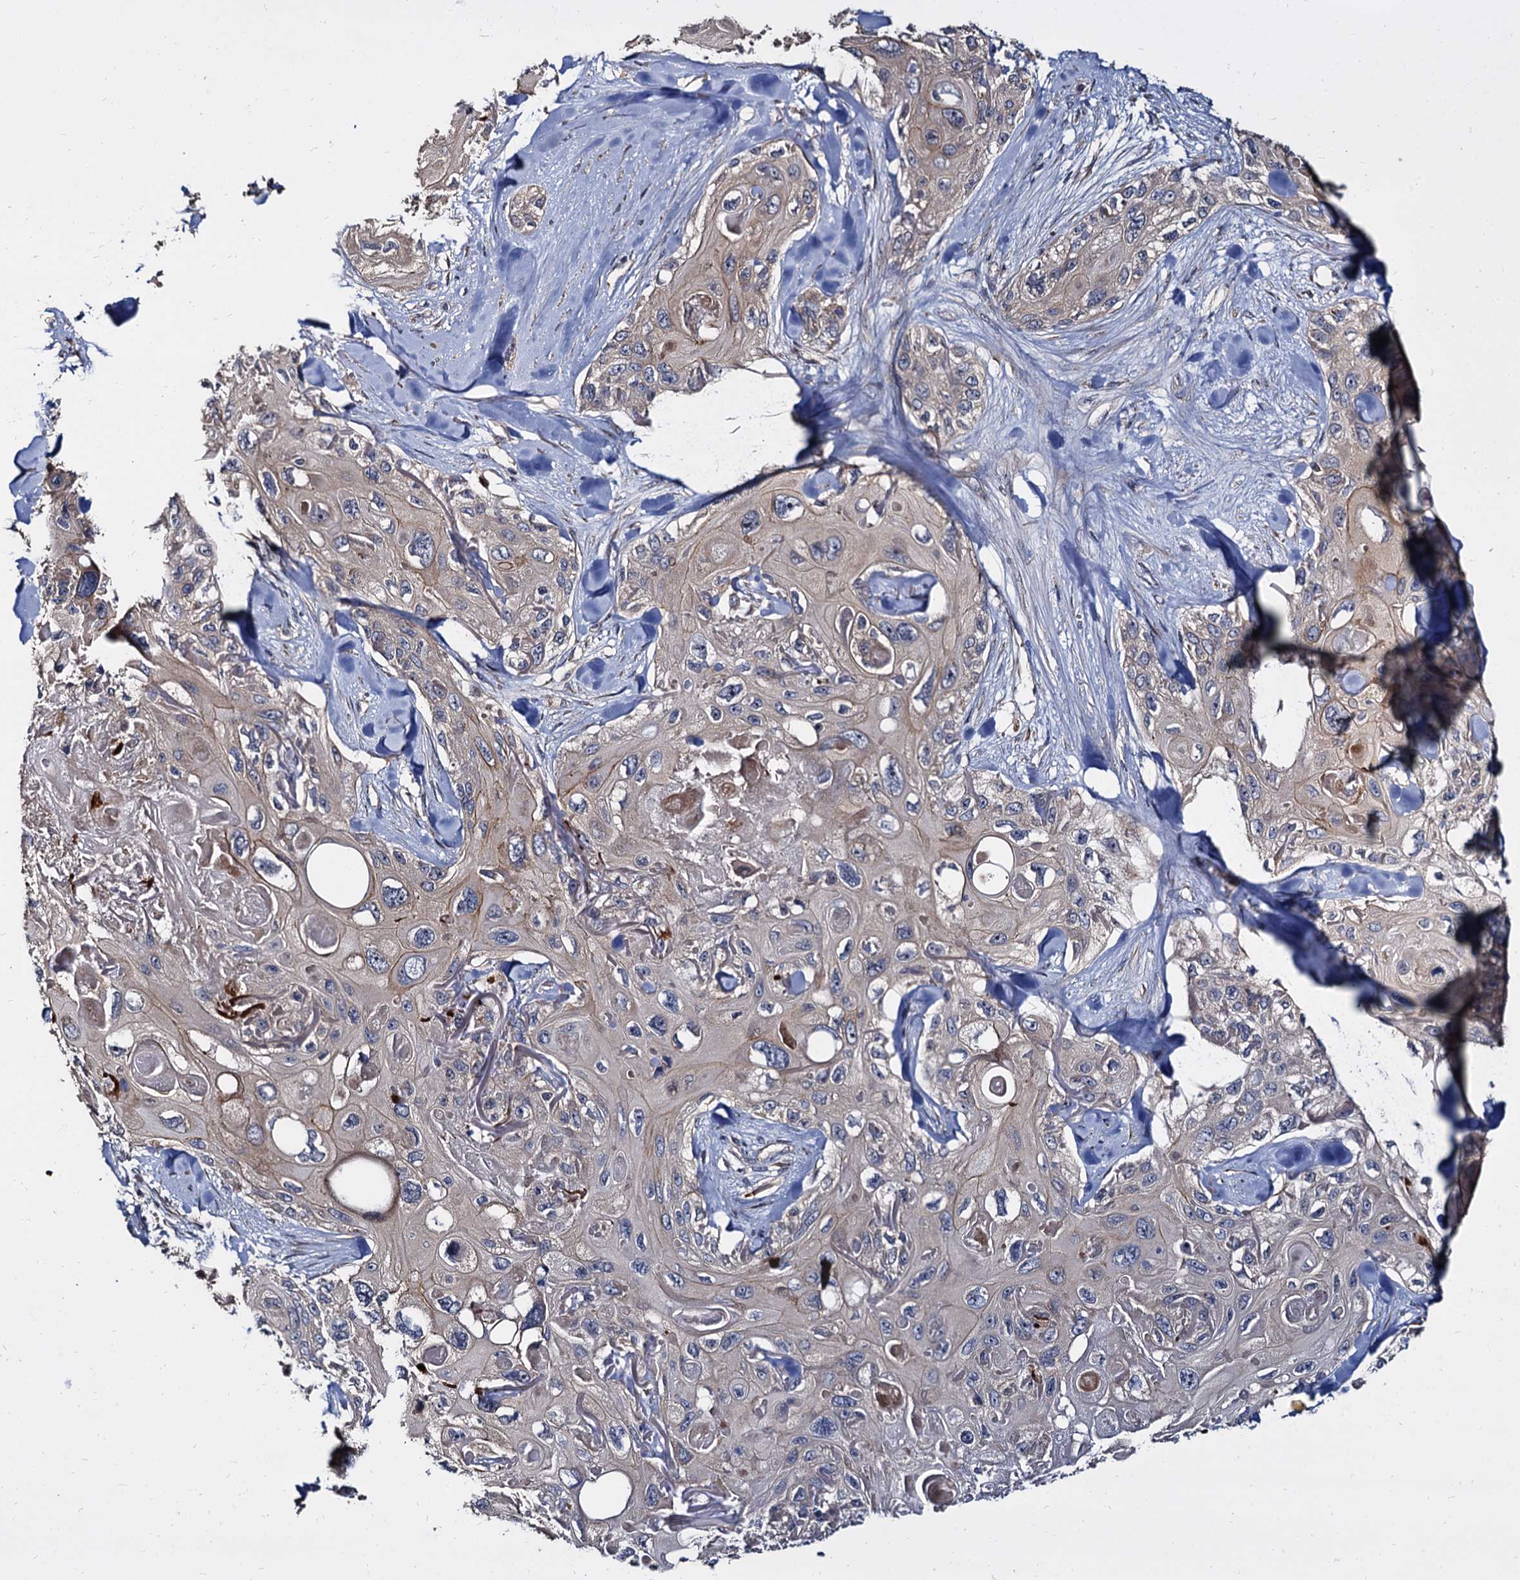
{"staining": {"intensity": "weak", "quantity": "25%-75%", "location": "cytoplasmic/membranous"}, "tissue": "skin cancer", "cell_type": "Tumor cells", "image_type": "cancer", "snomed": [{"axis": "morphology", "description": "Normal tissue, NOS"}, {"axis": "morphology", "description": "Squamous cell carcinoma, NOS"}, {"axis": "topography", "description": "Skin"}], "caption": "DAB immunohistochemical staining of skin squamous cell carcinoma displays weak cytoplasmic/membranous protein staining in about 25%-75% of tumor cells.", "gene": "WWC3", "patient": {"sex": "male", "age": 72}}